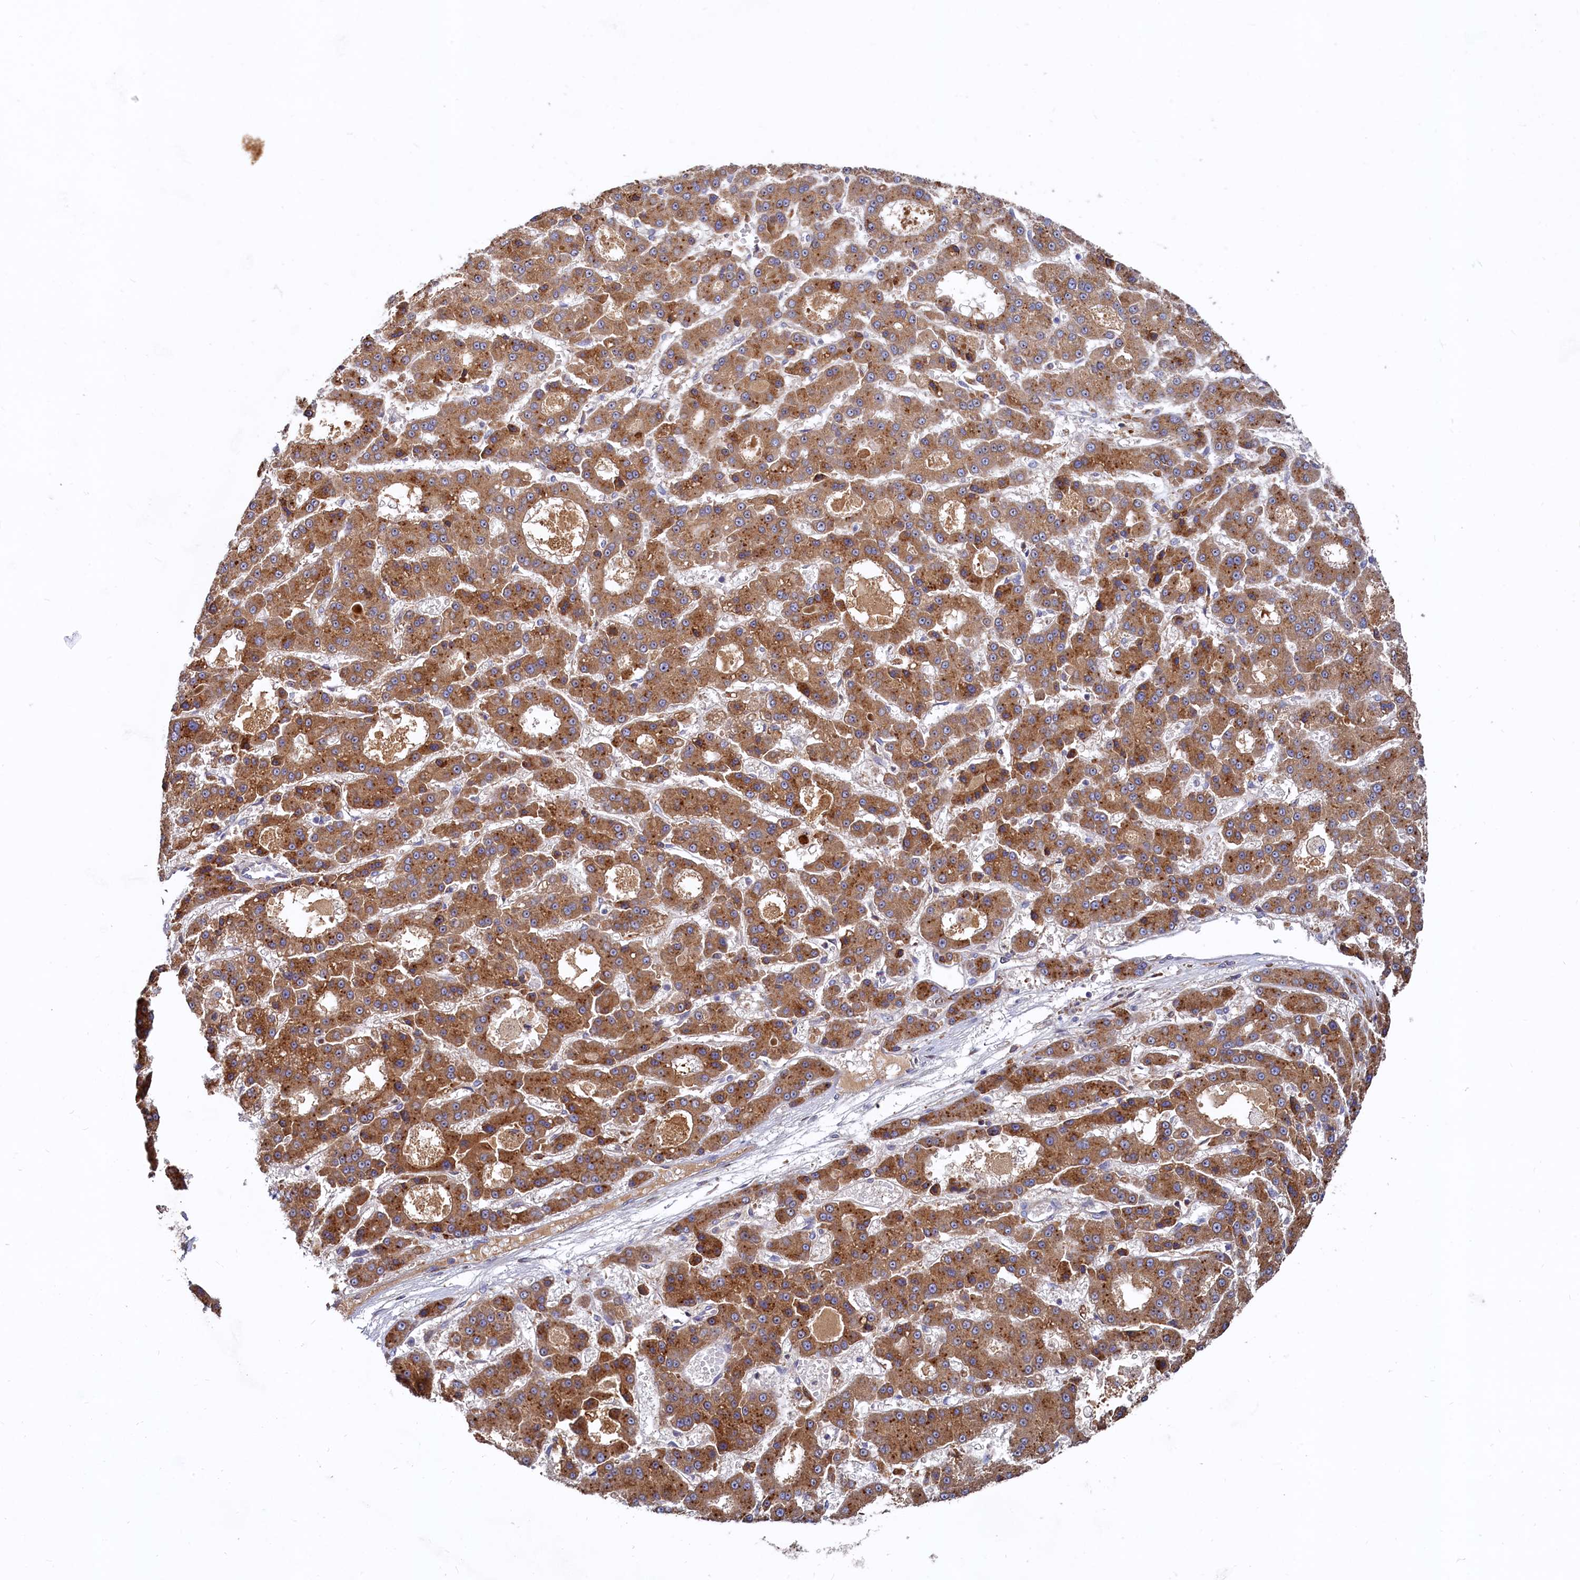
{"staining": {"intensity": "moderate", "quantity": ">75%", "location": "cytoplasmic/membranous"}, "tissue": "liver cancer", "cell_type": "Tumor cells", "image_type": "cancer", "snomed": [{"axis": "morphology", "description": "Carcinoma, Hepatocellular, NOS"}, {"axis": "topography", "description": "Liver"}], "caption": "Immunohistochemistry (IHC) image of neoplastic tissue: human liver hepatocellular carcinoma stained using IHC shows medium levels of moderate protein expression localized specifically in the cytoplasmic/membranous of tumor cells, appearing as a cytoplasmic/membranous brown color.", "gene": "RGS7BP", "patient": {"sex": "male", "age": 70}}